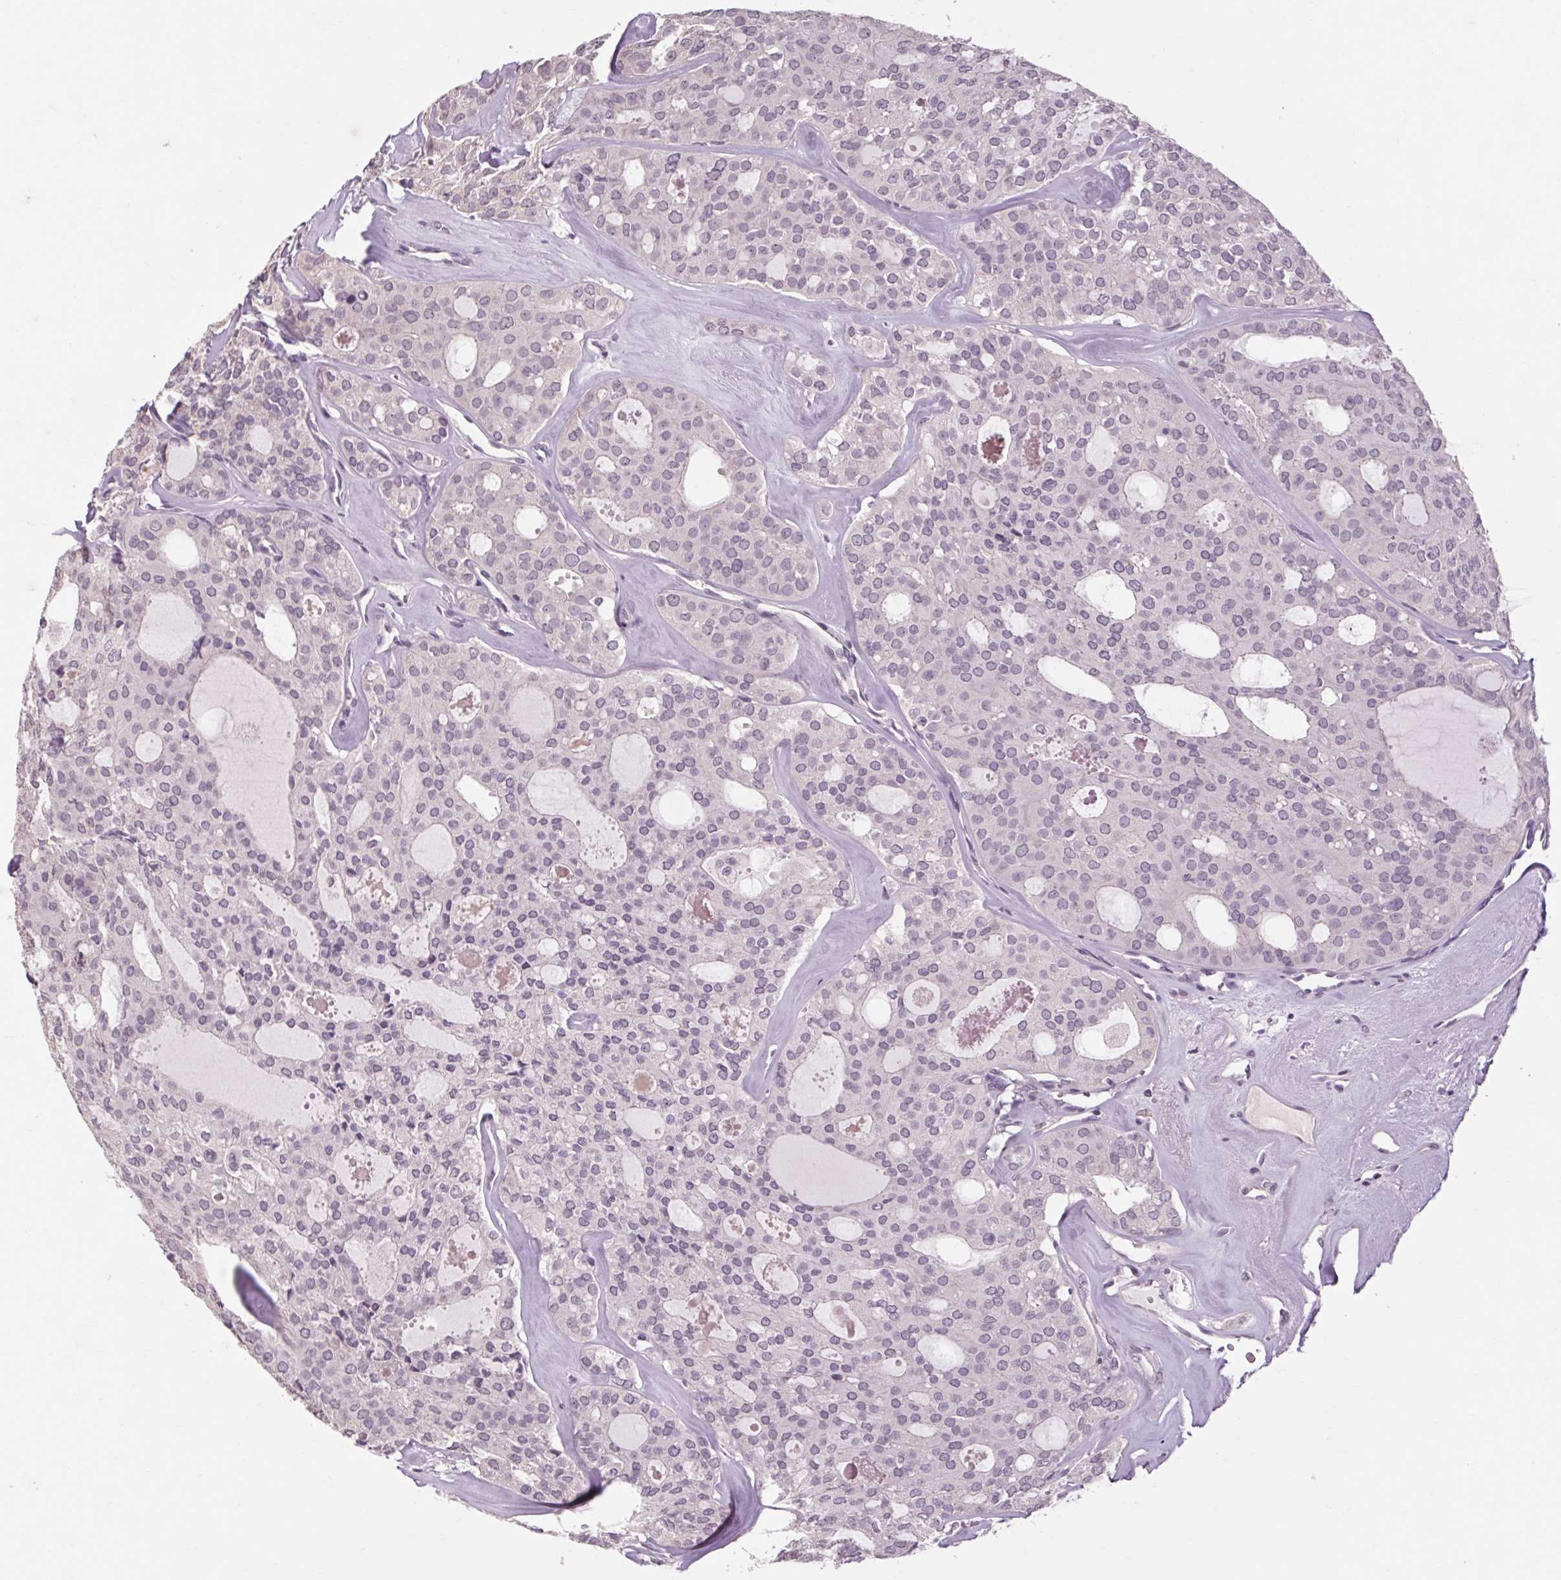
{"staining": {"intensity": "negative", "quantity": "none", "location": "none"}, "tissue": "thyroid cancer", "cell_type": "Tumor cells", "image_type": "cancer", "snomed": [{"axis": "morphology", "description": "Follicular adenoma carcinoma, NOS"}, {"axis": "topography", "description": "Thyroid gland"}], "caption": "Tumor cells show no significant positivity in thyroid follicular adenoma carcinoma. Nuclei are stained in blue.", "gene": "POMC", "patient": {"sex": "male", "age": 75}}